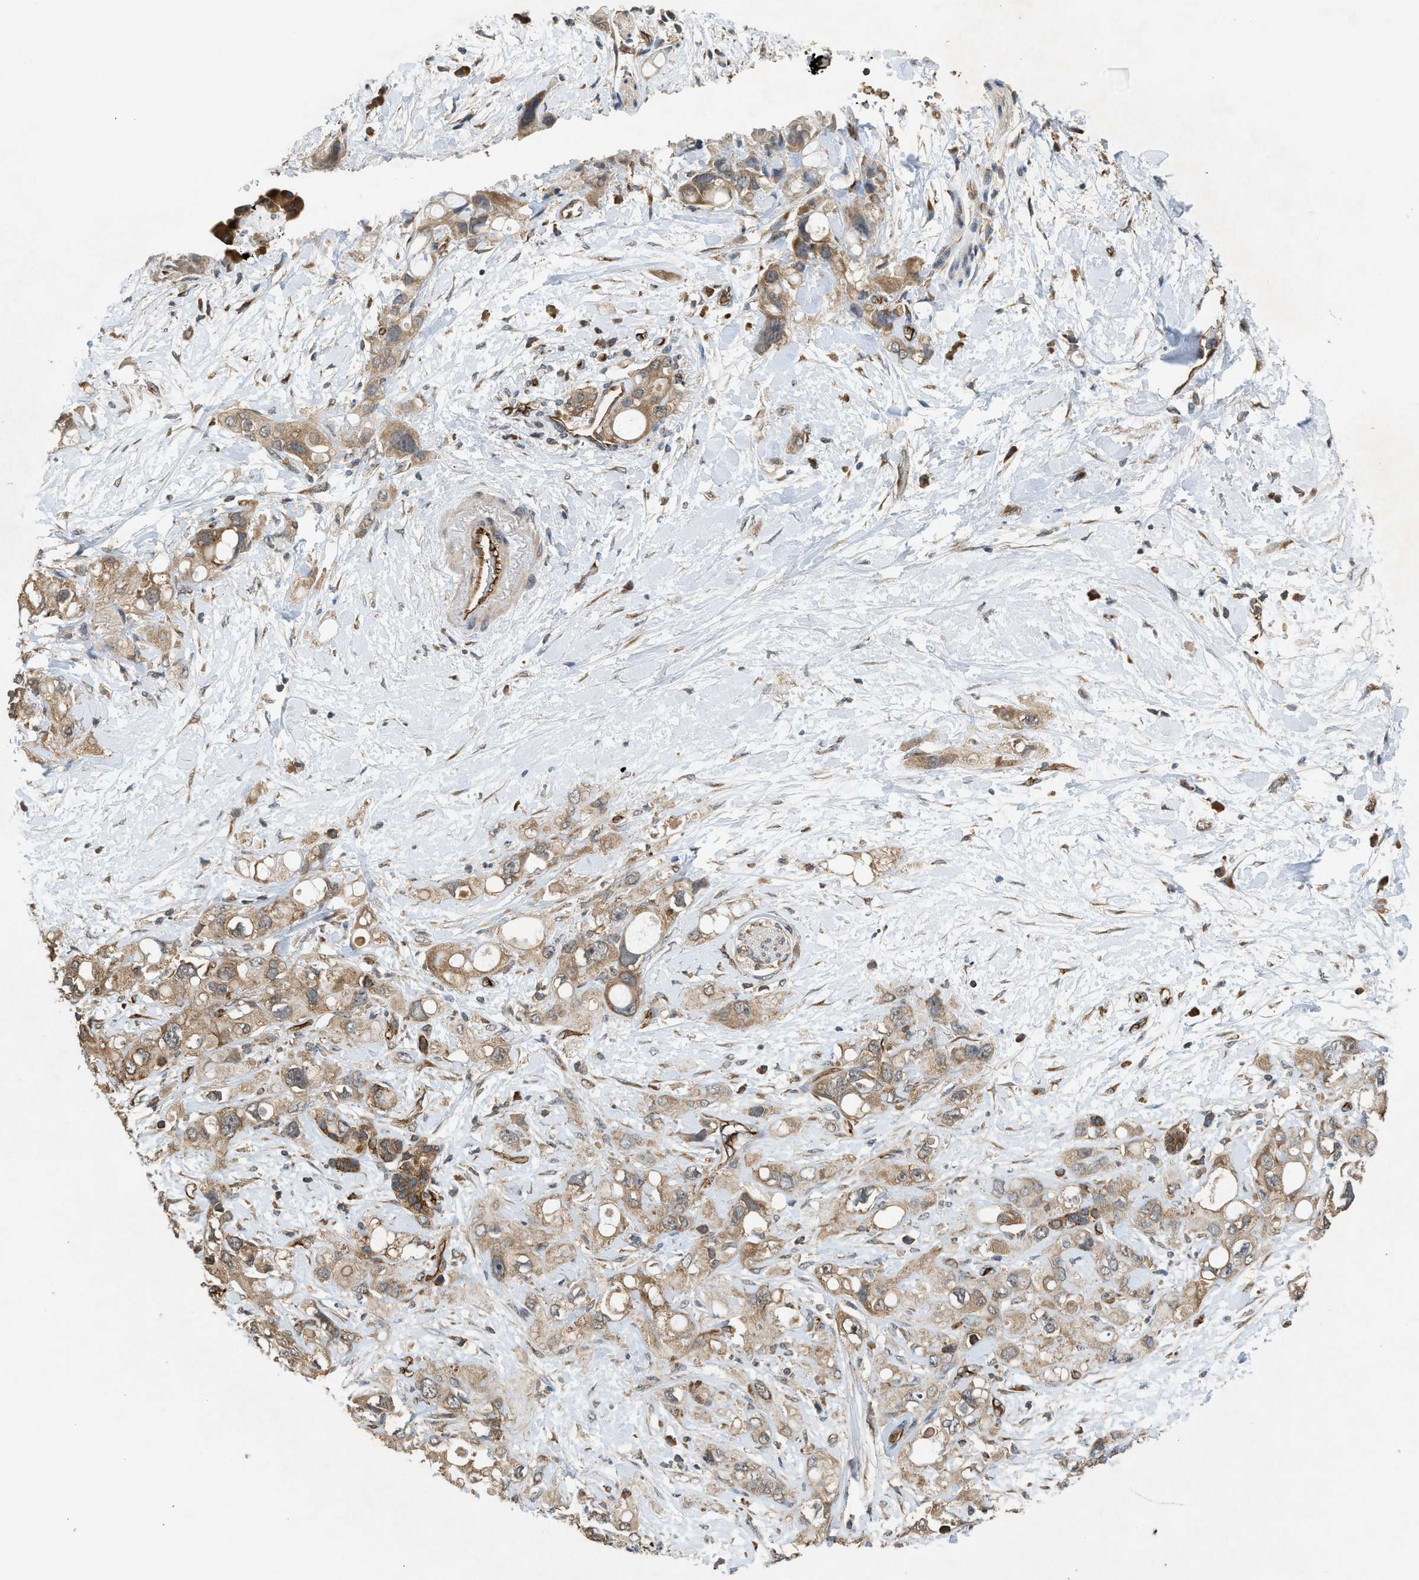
{"staining": {"intensity": "moderate", "quantity": ">75%", "location": "cytoplasmic/membranous"}, "tissue": "pancreatic cancer", "cell_type": "Tumor cells", "image_type": "cancer", "snomed": [{"axis": "morphology", "description": "Adenocarcinoma, NOS"}, {"axis": "topography", "description": "Pancreas"}], "caption": "Immunohistochemistry (IHC) (DAB) staining of human adenocarcinoma (pancreatic) demonstrates moderate cytoplasmic/membranous protein positivity in approximately >75% of tumor cells. (DAB IHC, brown staining for protein, blue staining for nuclei).", "gene": "HIP1R", "patient": {"sex": "female", "age": 56}}